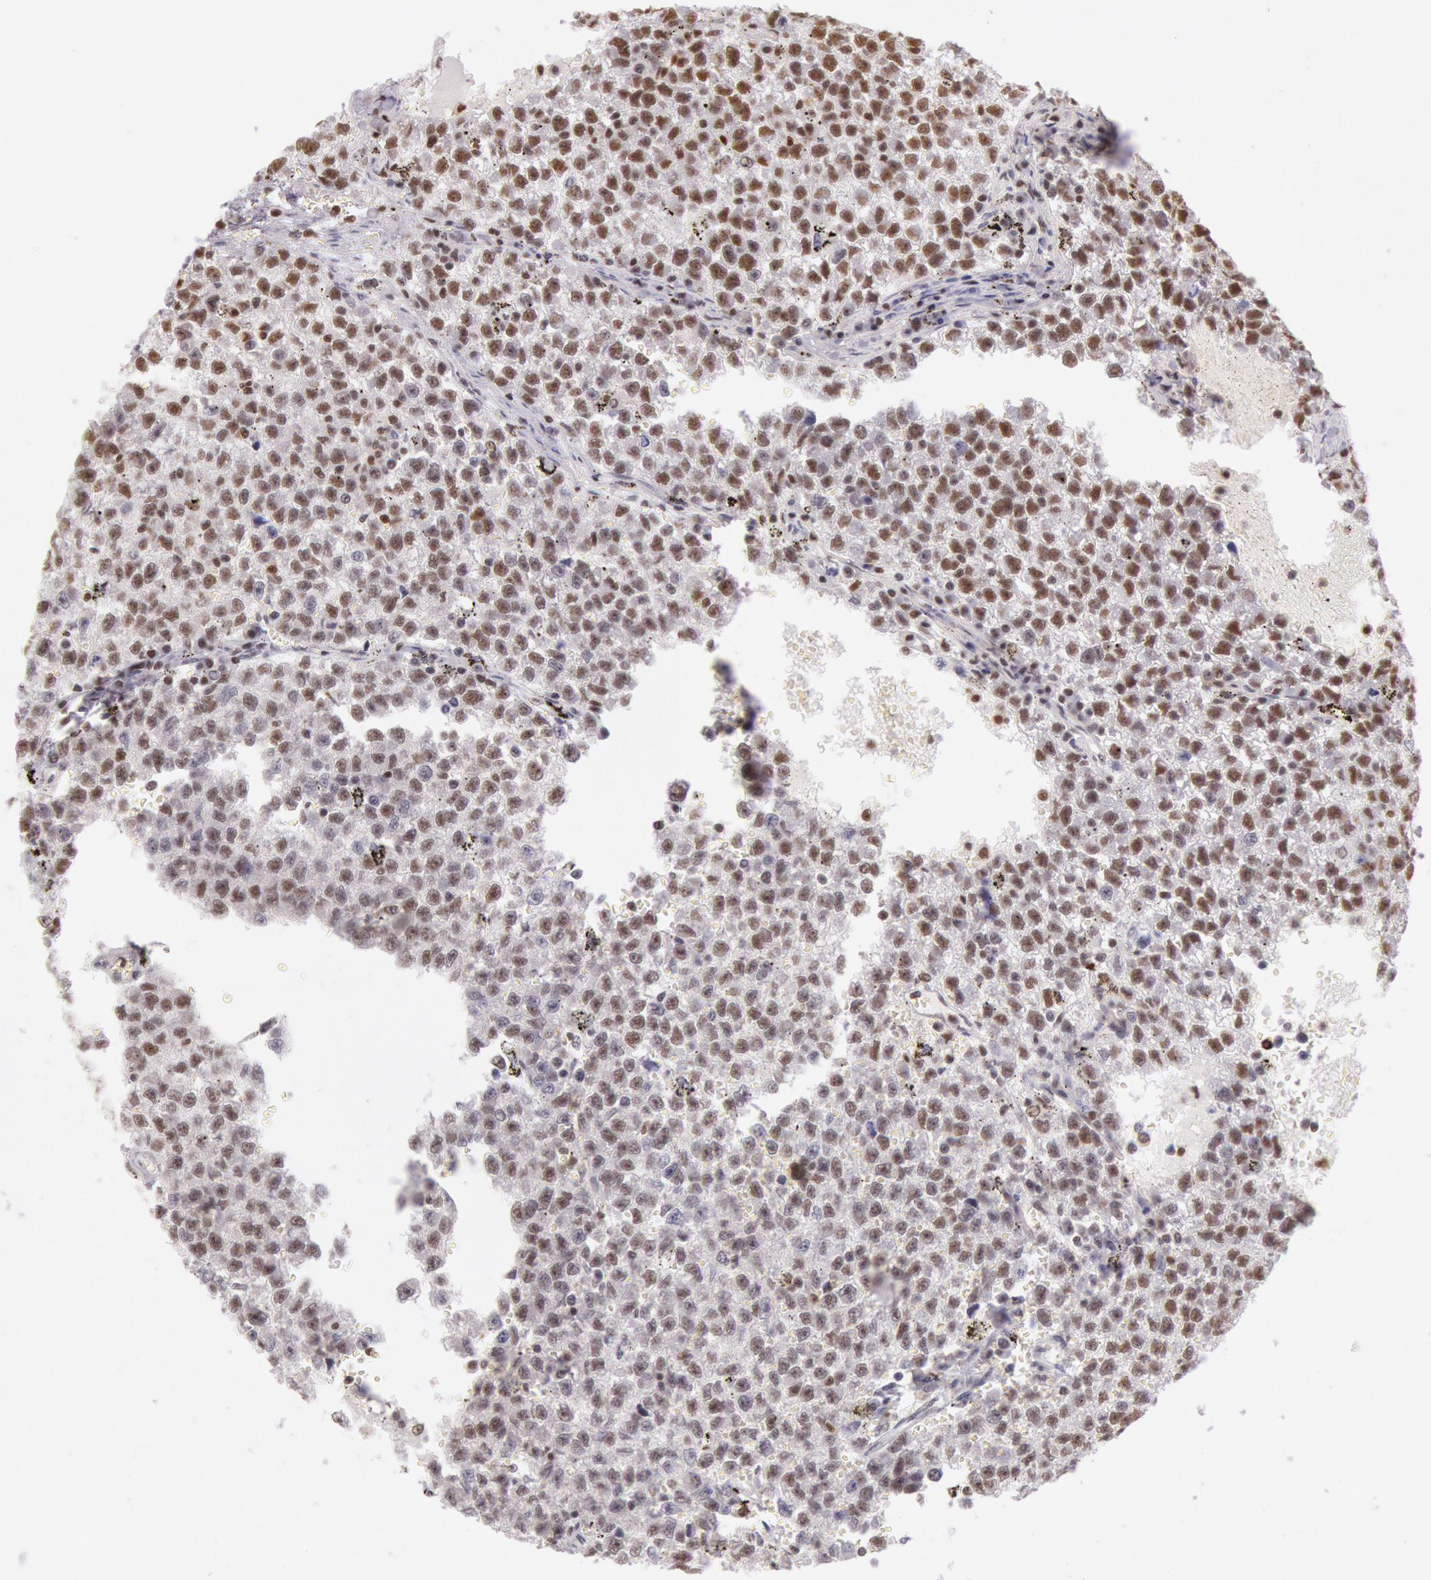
{"staining": {"intensity": "moderate", "quantity": ">75%", "location": "nuclear"}, "tissue": "testis cancer", "cell_type": "Tumor cells", "image_type": "cancer", "snomed": [{"axis": "morphology", "description": "Seminoma, NOS"}, {"axis": "topography", "description": "Testis"}], "caption": "Brown immunohistochemical staining in testis cancer exhibits moderate nuclear expression in about >75% of tumor cells.", "gene": "ESS2", "patient": {"sex": "male", "age": 35}}